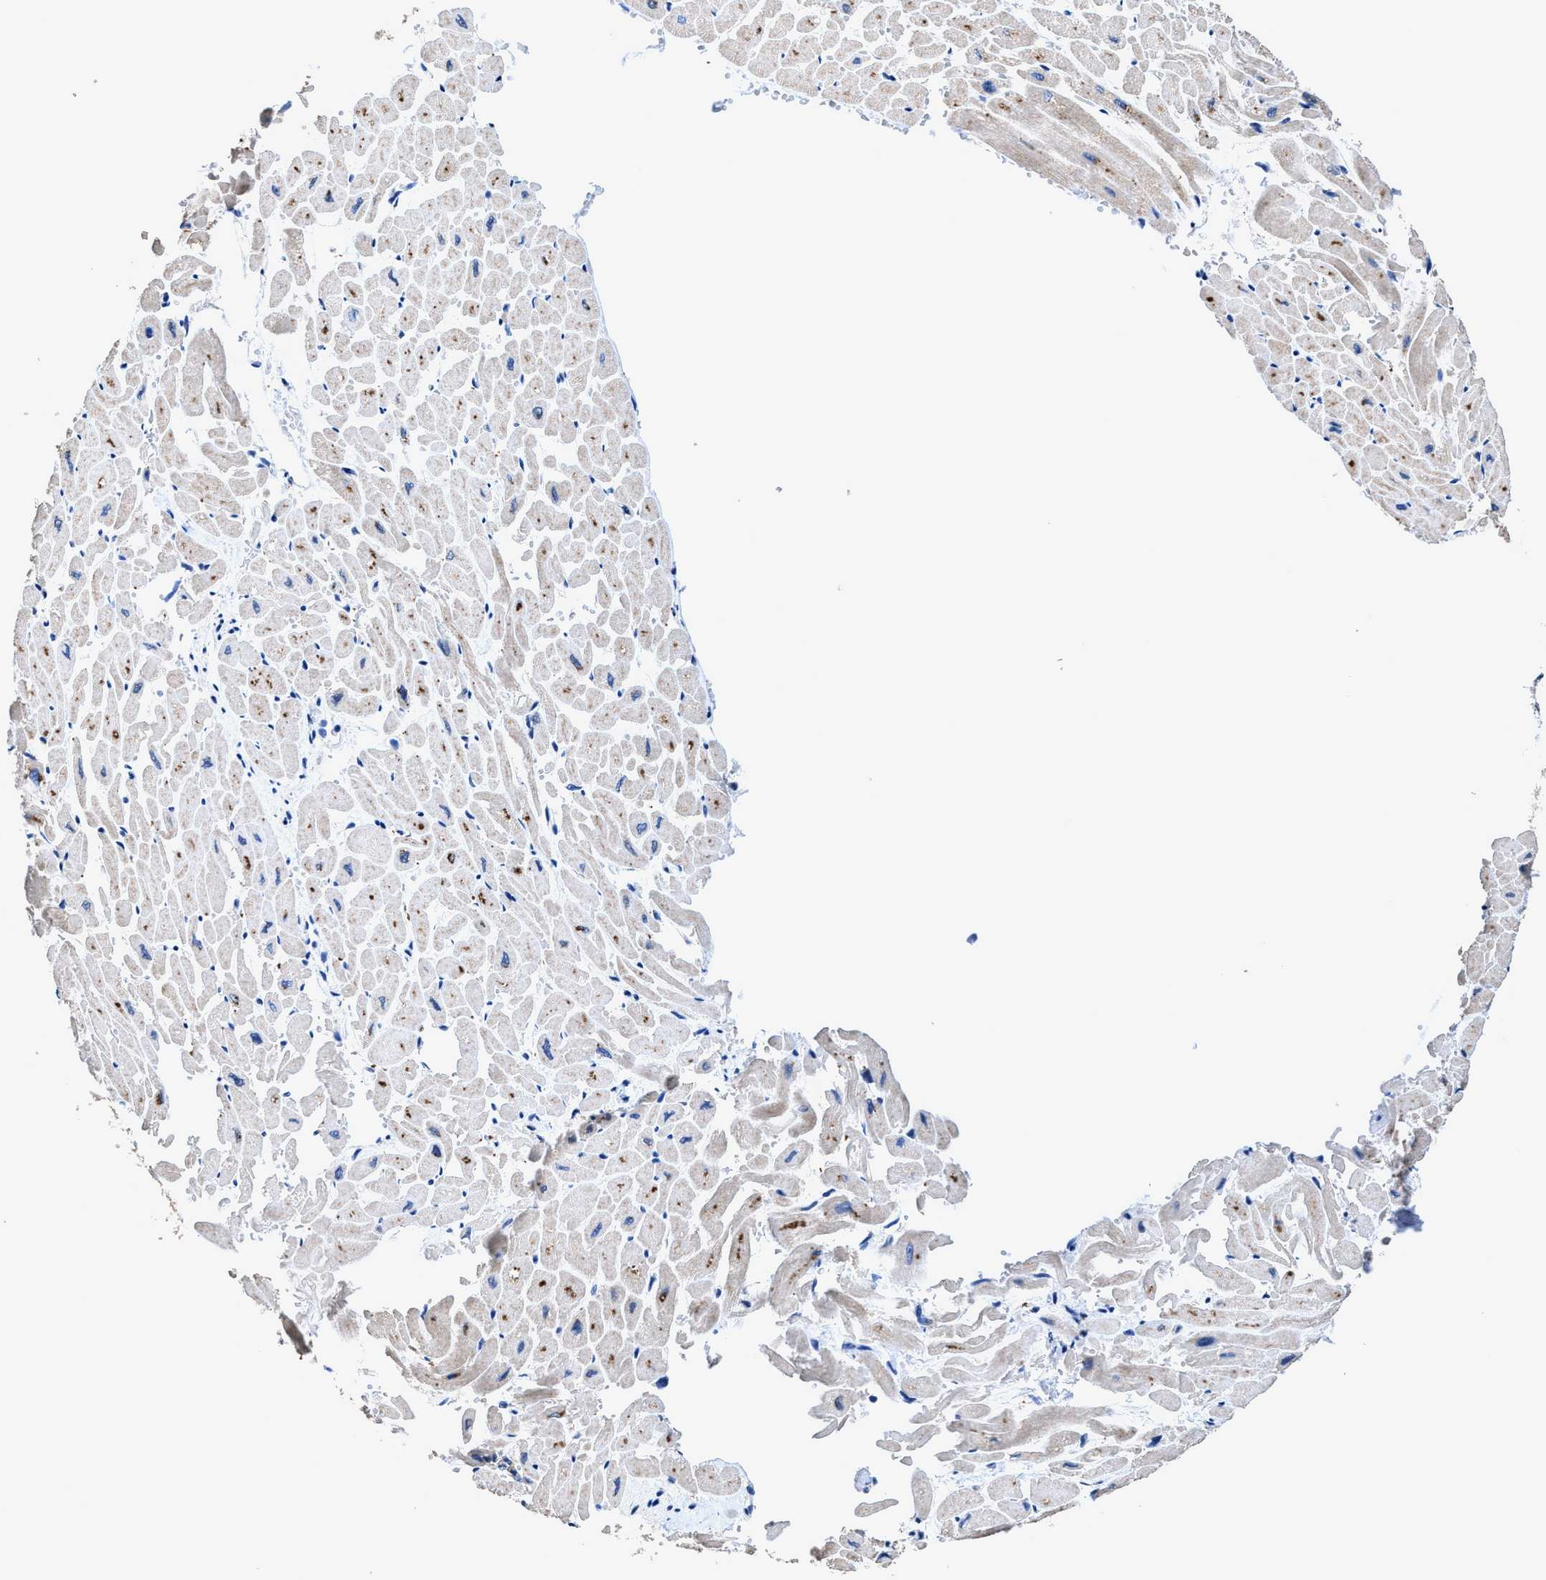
{"staining": {"intensity": "moderate", "quantity": "25%-75%", "location": "cytoplasmic/membranous"}, "tissue": "heart muscle", "cell_type": "Cardiomyocytes", "image_type": "normal", "snomed": [{"axis": "morphology", "description": "Normal tissue, NOS"}, {"axis": "topography", "description": "Heart"}], "caption": "A micrograph of heart muscle stained for a protein displays moderate cytoplasmic/membranous brown staining in cardiomyocytes. (DAB = brown stain, brightfield microscopy at high magnification).", "gene": "UBR4", "patient": {"sex": "male", "age": 45}}